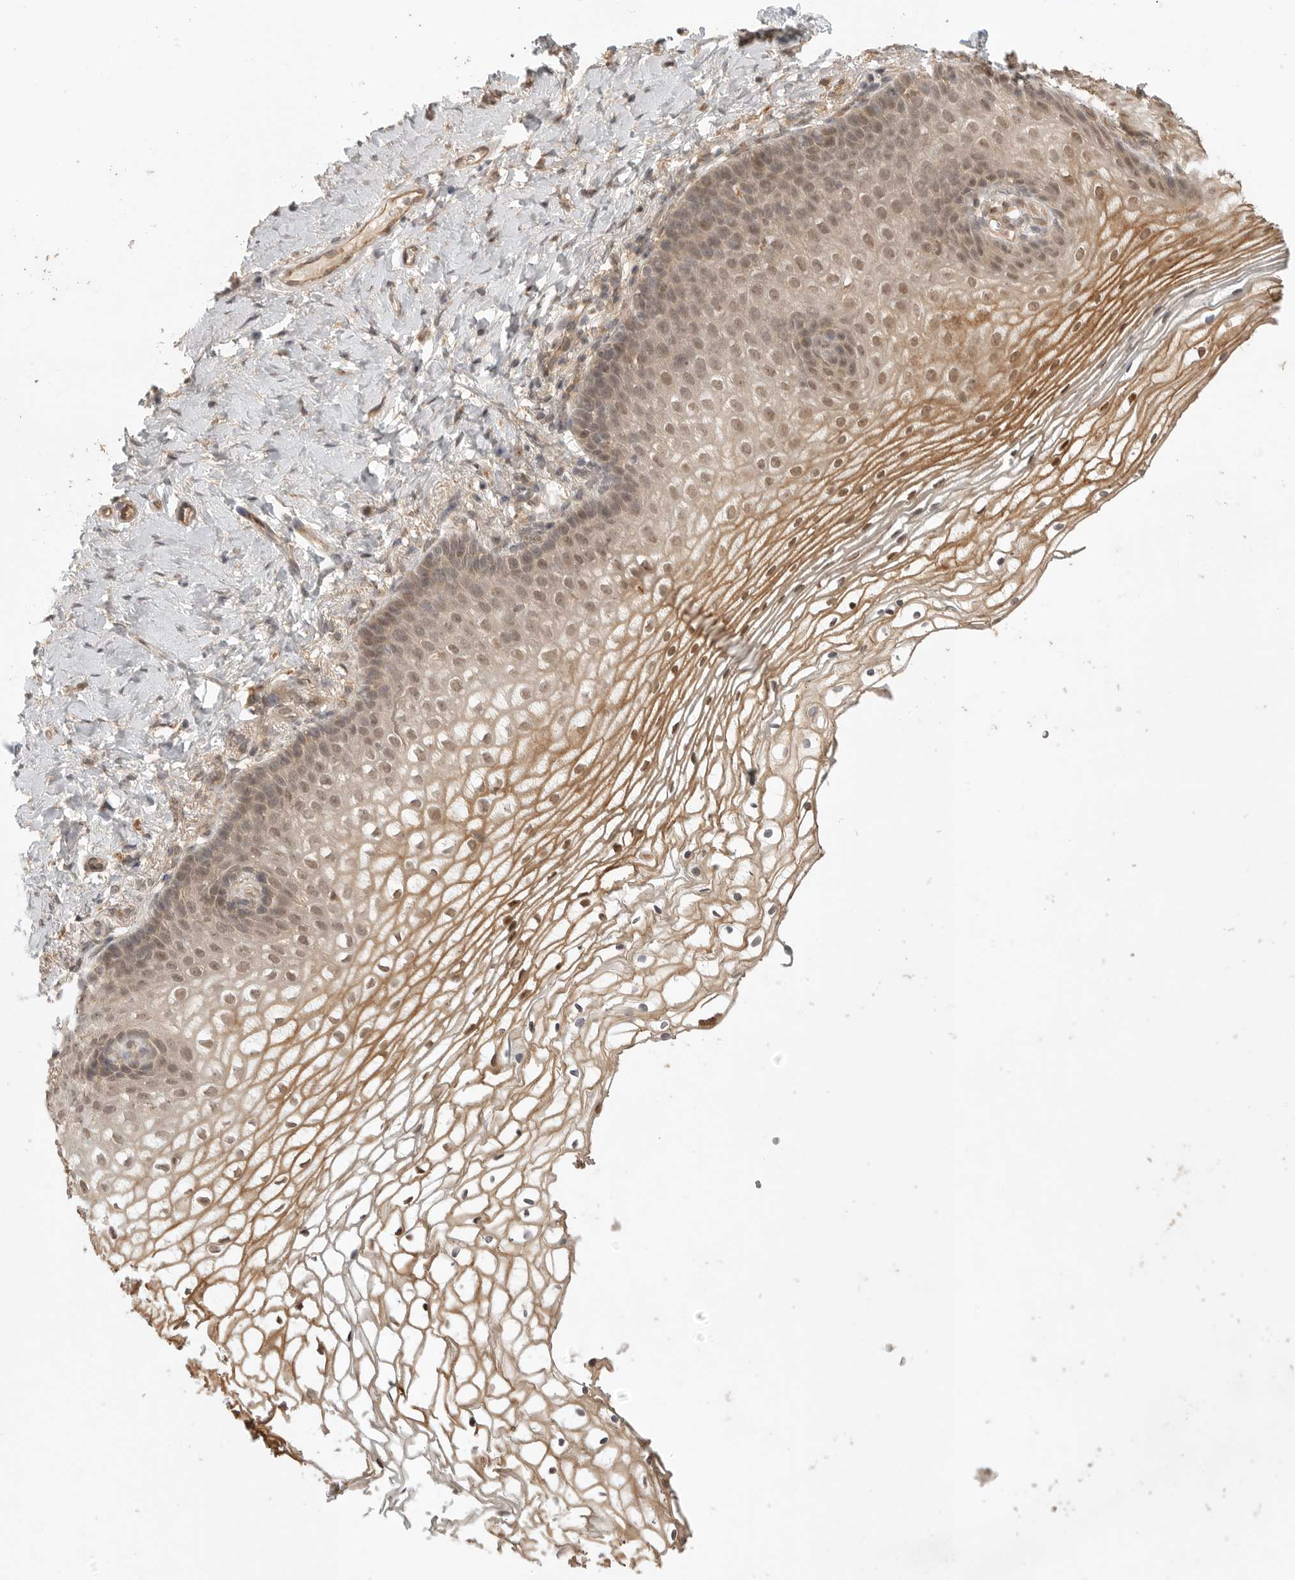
{"staining": {"intensity": "moderate", "quantity": ">75%", "location": "cytoplasmic/membranous,nuclear"}, "tissue": "vagina", "cell_type": "Squamous epithelial cells", "image_type": "normal", "snomed": [{"axis": "morphology", "description": "Normal tissue, NOS"}, {"axis": "topography", "description": "Vagina"}], "caption": "Moderate cytoplasmic/membranous,nuclear staining is appreciated in approximately >75% of squamous epithelial cells in normal vagina.", "gene": "ZNF232", "patient": {"sex": "female", "age": 60}}